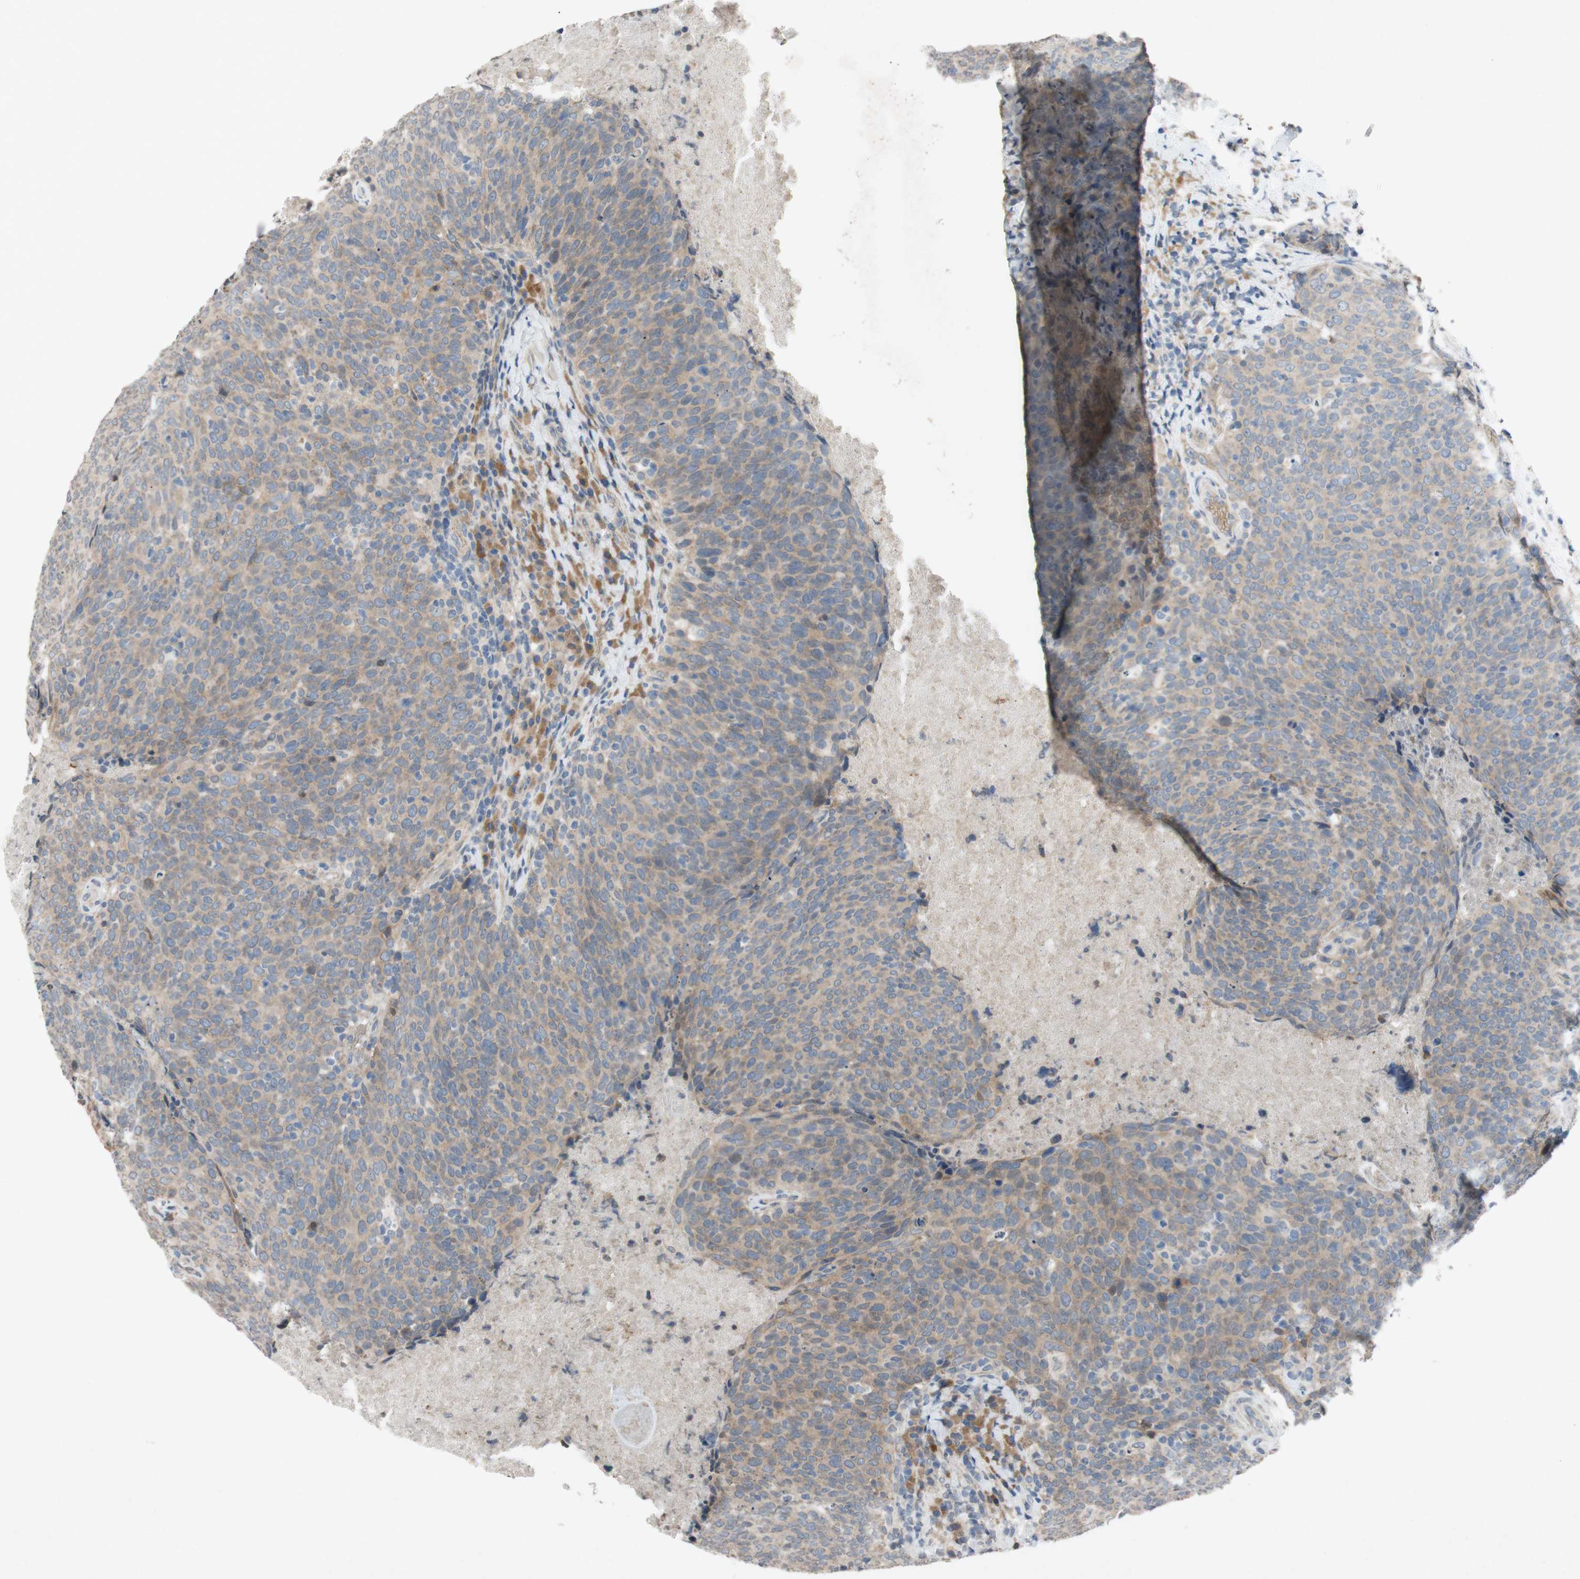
{"staining": {"intensity": "weak", "quantity": ">75%", "location": "cytoplasmic/membranous"}, "tissue": "head and neck cancer", "cell_type": "Tumor cells", "image_type": "cancer", "snomed": [{"axis": "morphology", "description": "Squamous cell carcinoma, NOS"}, {"axis": "morphology", "description": "Squamous cell carcinoma, metastatic, NOS"}, {"axis": "topography", "description": "Lymph node"}, {"axis": "topography", "description": "Head-Neck"}], "caption": "The image reveals a brown stain indicating the presence of a protein in the cytoplasmic/membranous of tumor cells in head and neck cancer (squamous cell carcinoma).", "gene": "ADD2", "patient": {"sex": "male", "age": 62}}